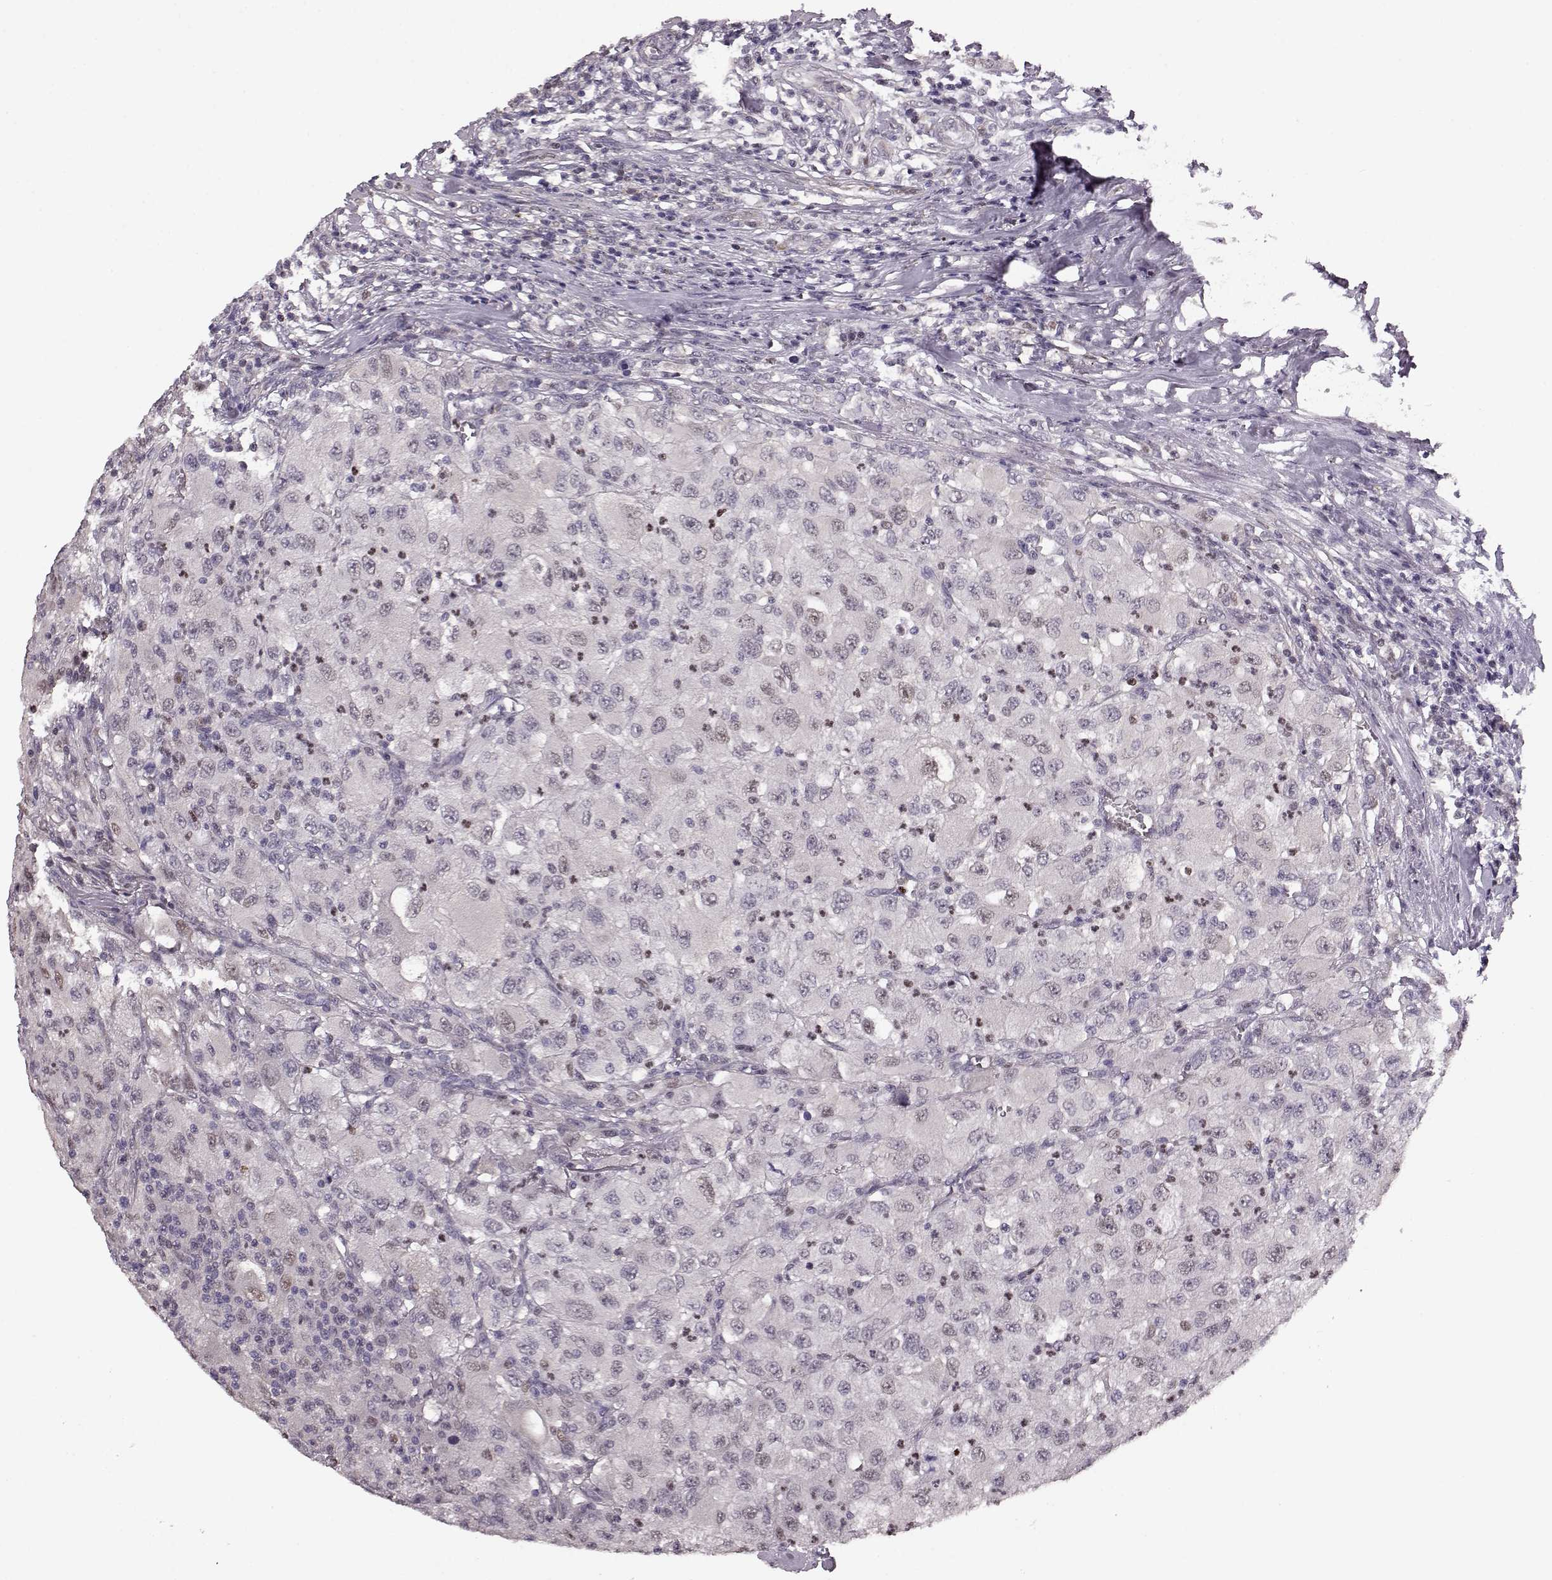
{"staining": {"intensity": "weak", "quantity": "25%-75%", "location": "nuclear"}, "tissue": "renal cancer", "cell_type": "Tumor cells", "image_type": "cancer", "snomed": [{"axis": "morphology", "description": "Adenocarcinoma, NOS"}, {"axis": "topography", "description": "Kidney"}], "caption": "This histopathology image reveals immunohistochemistry (IHC) staining of human adenocarcinoma (renal), with low weak nuclear positivity in about 25%-75% of tumor cells.", "gene": "KLF6", "patient": {"sex": "female", "age": 67}}